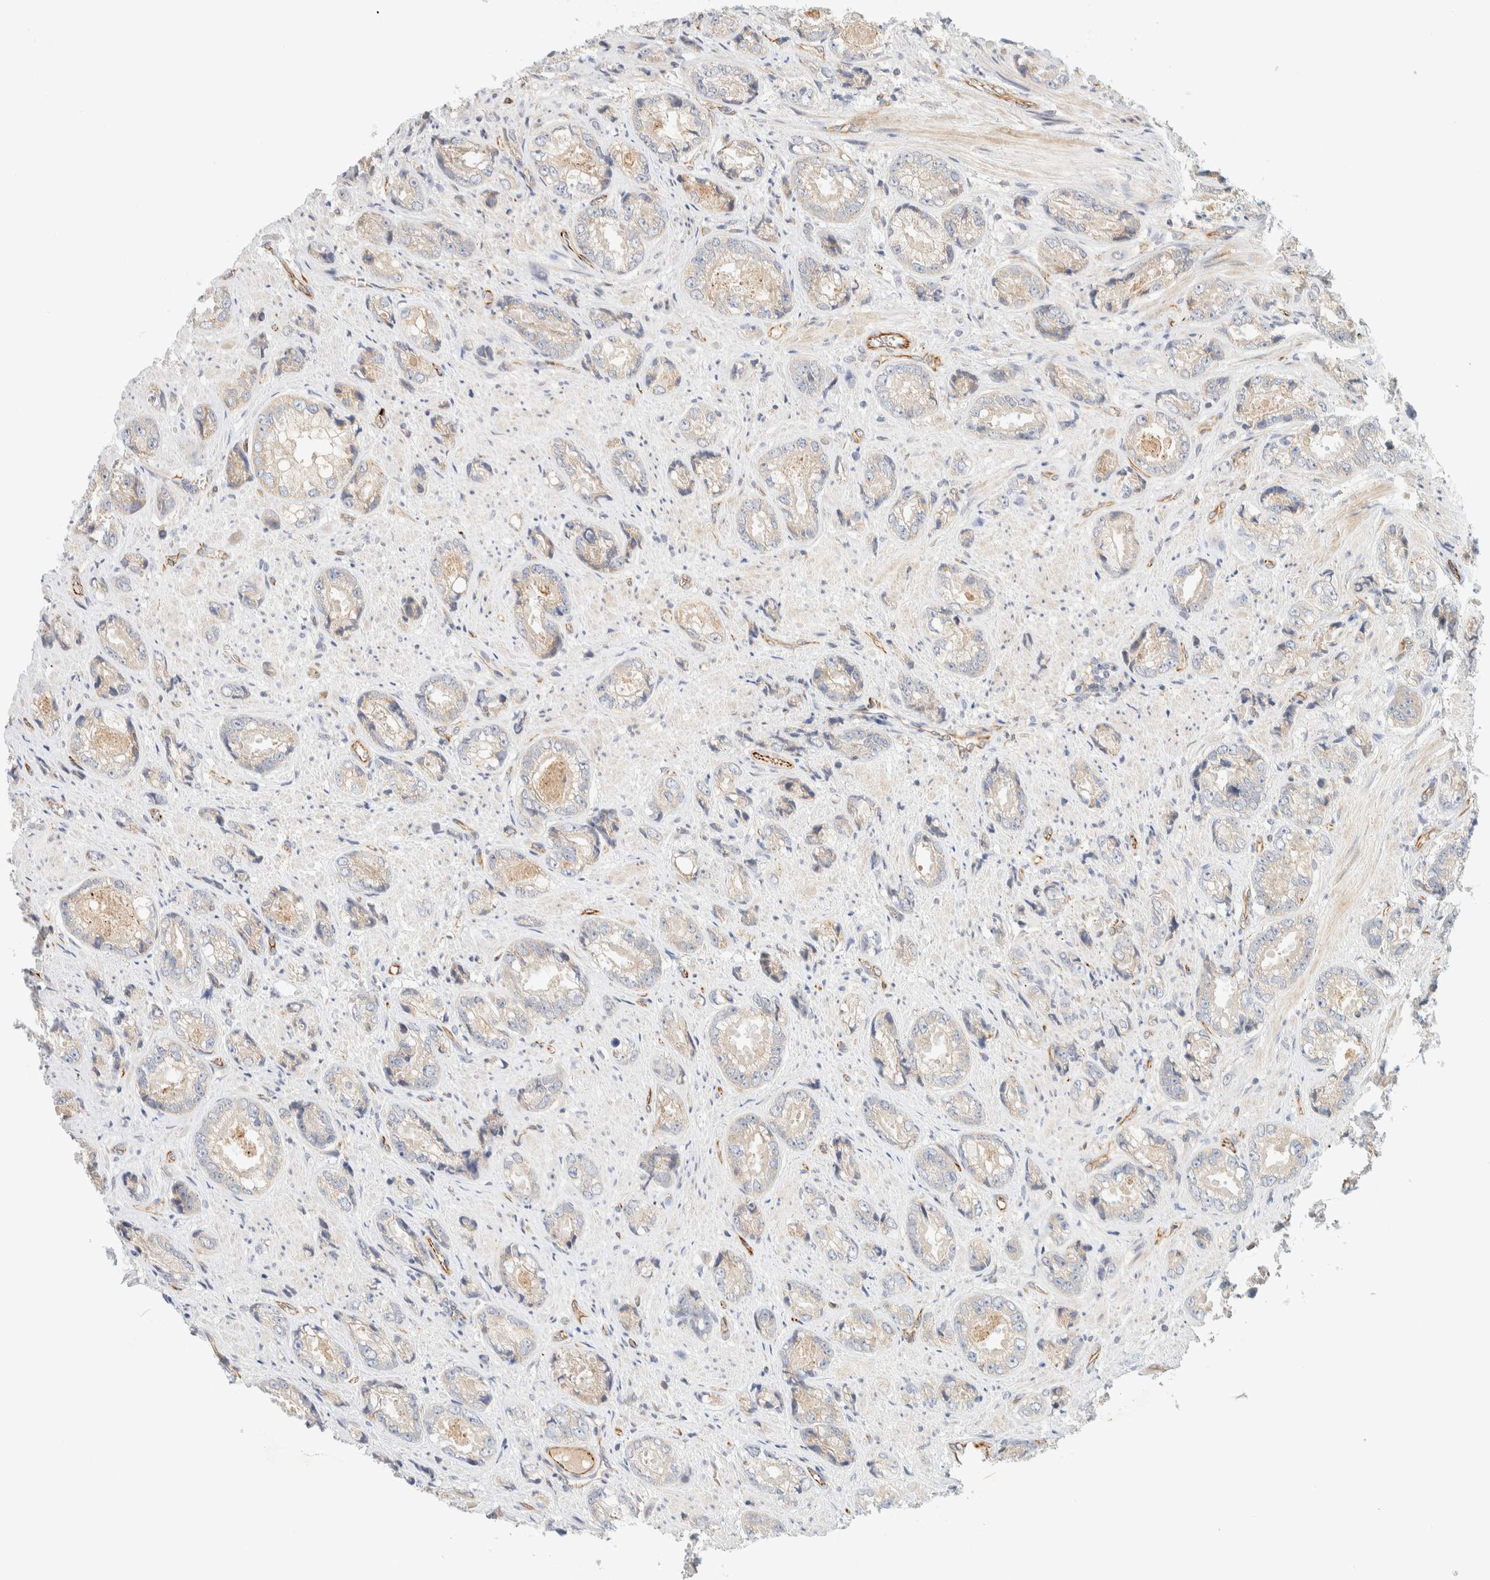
{"staining": {"intensity": "weak", "quantity": "<25%", "location": "cytoplasmic/membranous"}, "tissue": "prostate cancer", "cell_type": "Tumor cells", "image_type": "cancer", "snomed": [{"axis": "morphology", "description": "Adenocarcinoma, High grade"}, {"axis": "topography", "description": "Prostate"}], "caption": "Immunohistochemical staining of human prostate cancer (adenocarcinoma (high-grade)) shows no significant positivity in tumor cells.", "gene": "FAT1", "patient": {"sex": "male", "age": 61}}